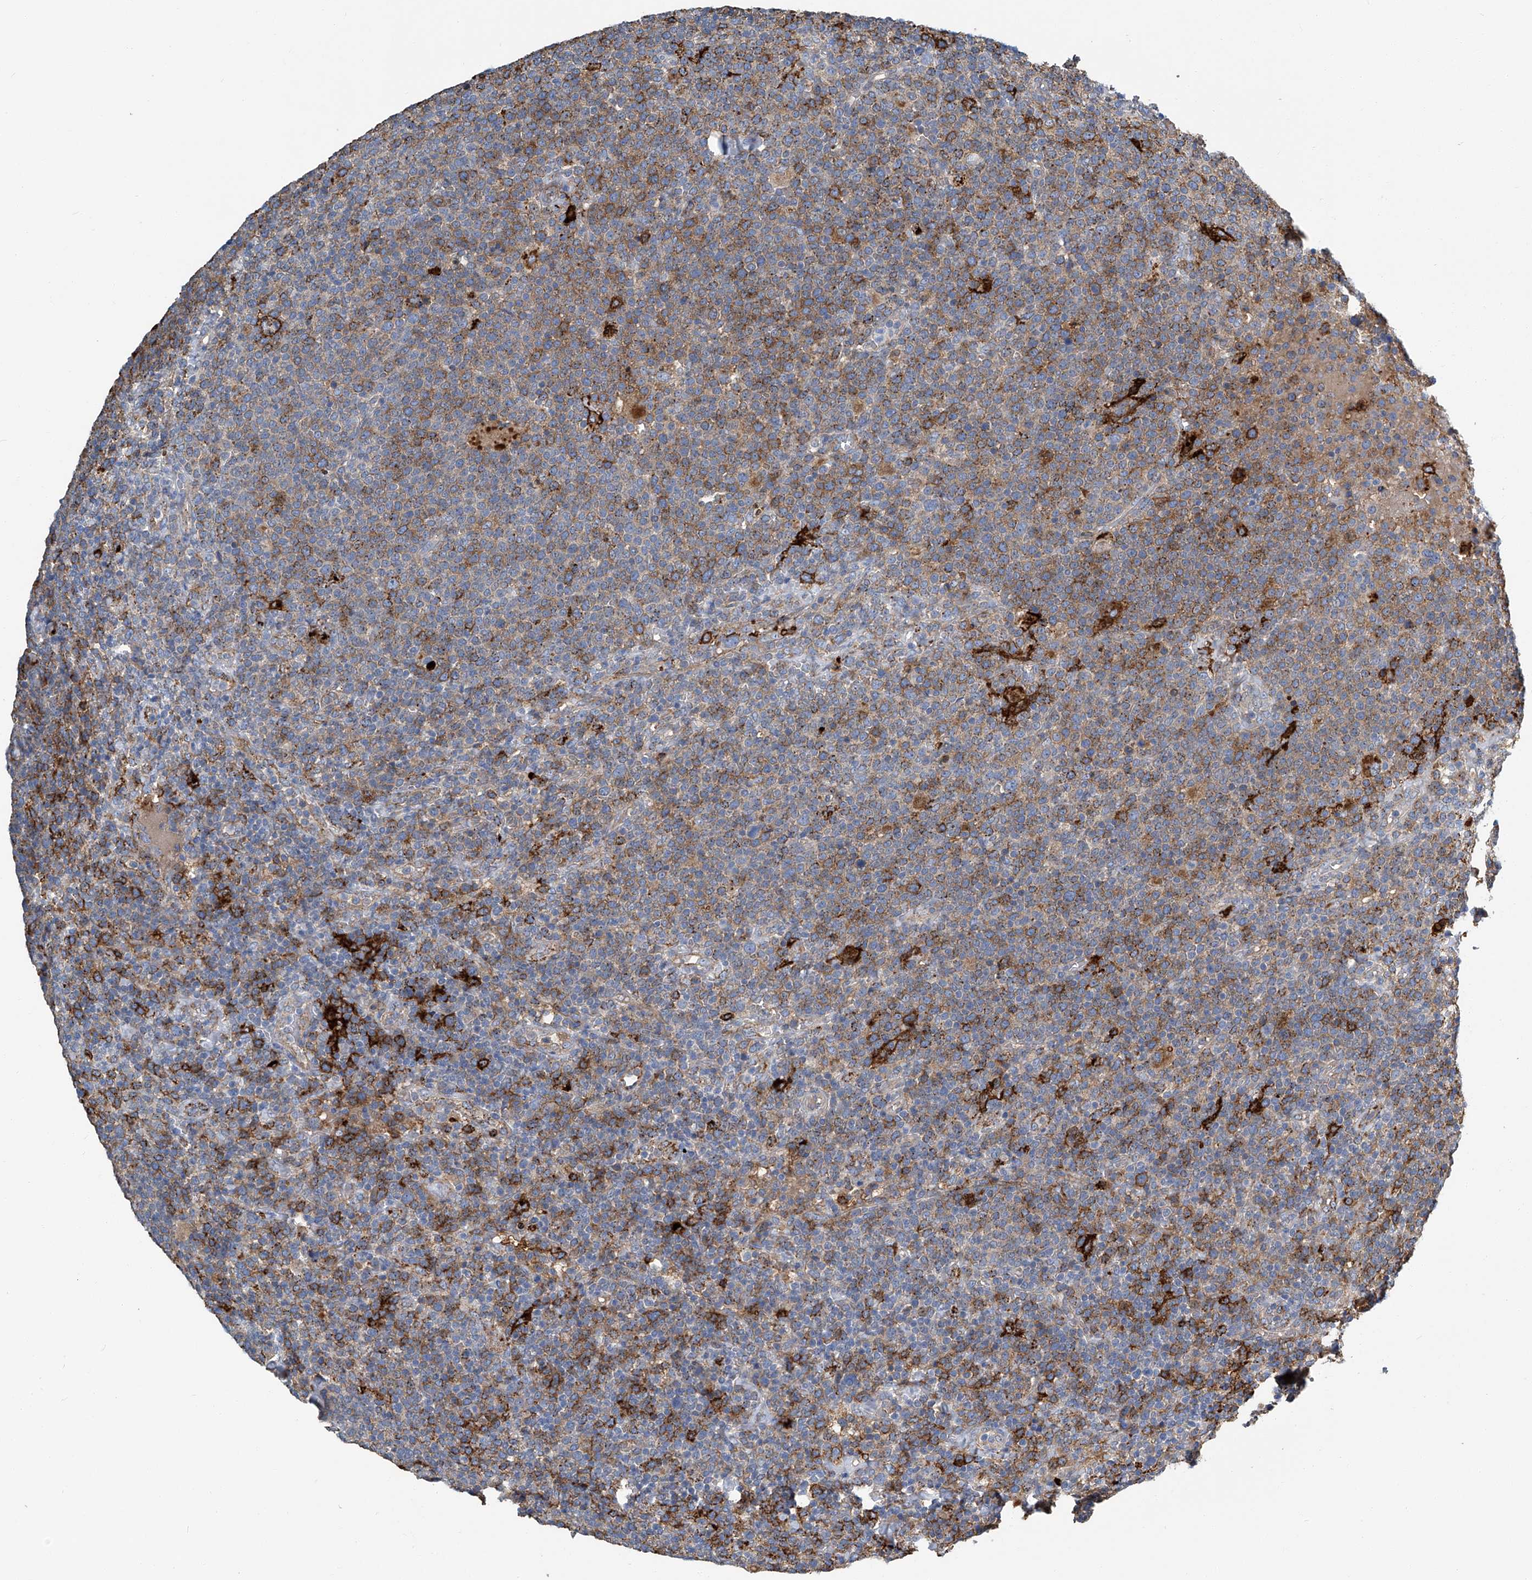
{"staining": {"intensity": "moderate", "quantity": "25%-75%", "location": "cytoplasmic/membranous"}, "tissue": "lymphoma", "cell_type": "Tumor cells", "image_type": "cancer", "snomed": [{"axis": "morphology", "description": "Malignant lymphoma, non-Hodgkin's type, High grade"}, {"axis": "topography", "description": "Lymph node"}], "caption": "There is medium levels of moderate cytoplasmic/membranous staining in tumor cells of high-grade malignant lymphoma, non-Hodgkin's type, as demonstrated by immunohistochemical staining (brown color).", "gene": "FAM167A", "patient": {"sex": "male", "age": 61}}